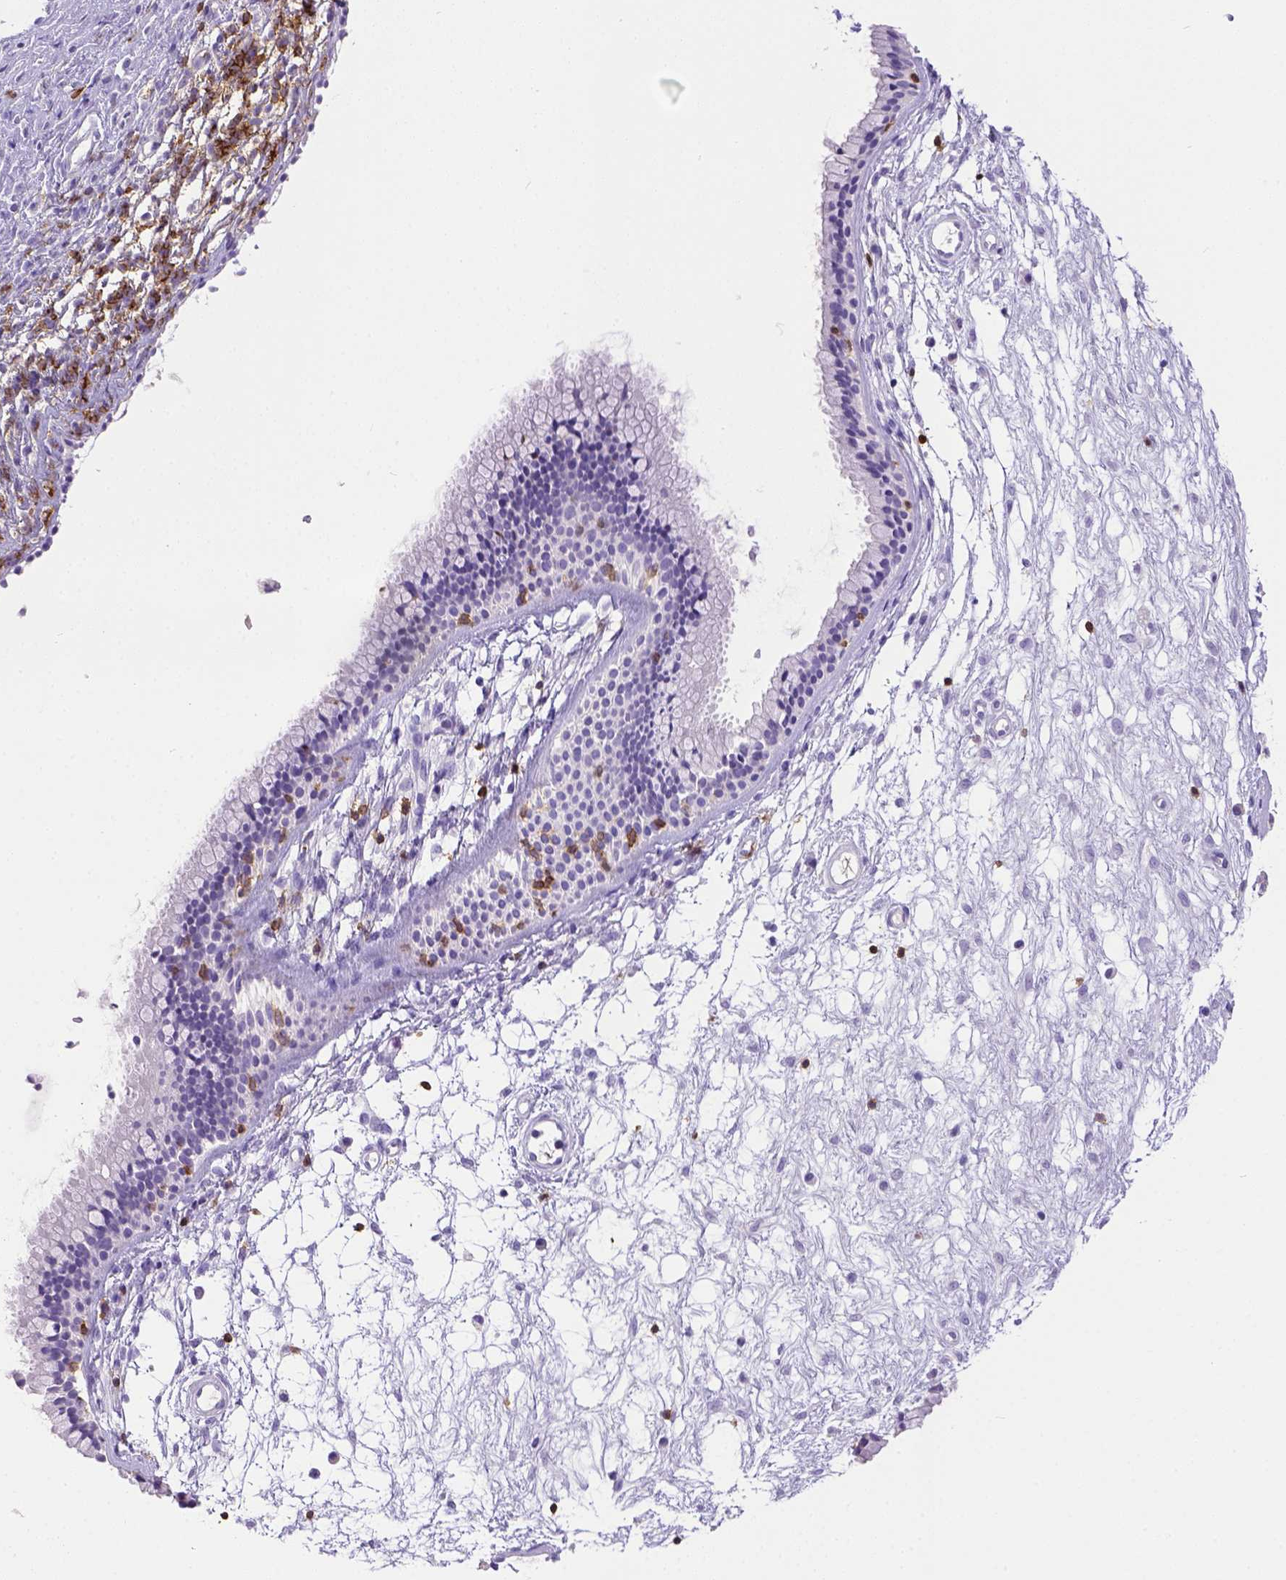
{"staining": {"intensity": "negative", "quantity": "none", "location": "none"}, "tissue": "nasopharynx", "cell_type": "Respiratory epithelial cells", "image_type": "normal", "snomed": [{"axis": "morphology", "description": "Normal tissue, NOS"}, {"axis": "topography", "description": "Nasopharynx"}], "caption": "This is an immunohistochemistry (IHC) image of normal human nasopharynx. There is no staining in respiratory epithelial cells.", "gene": "CD3E", "patient": {"sex": "male", "age": 24}}